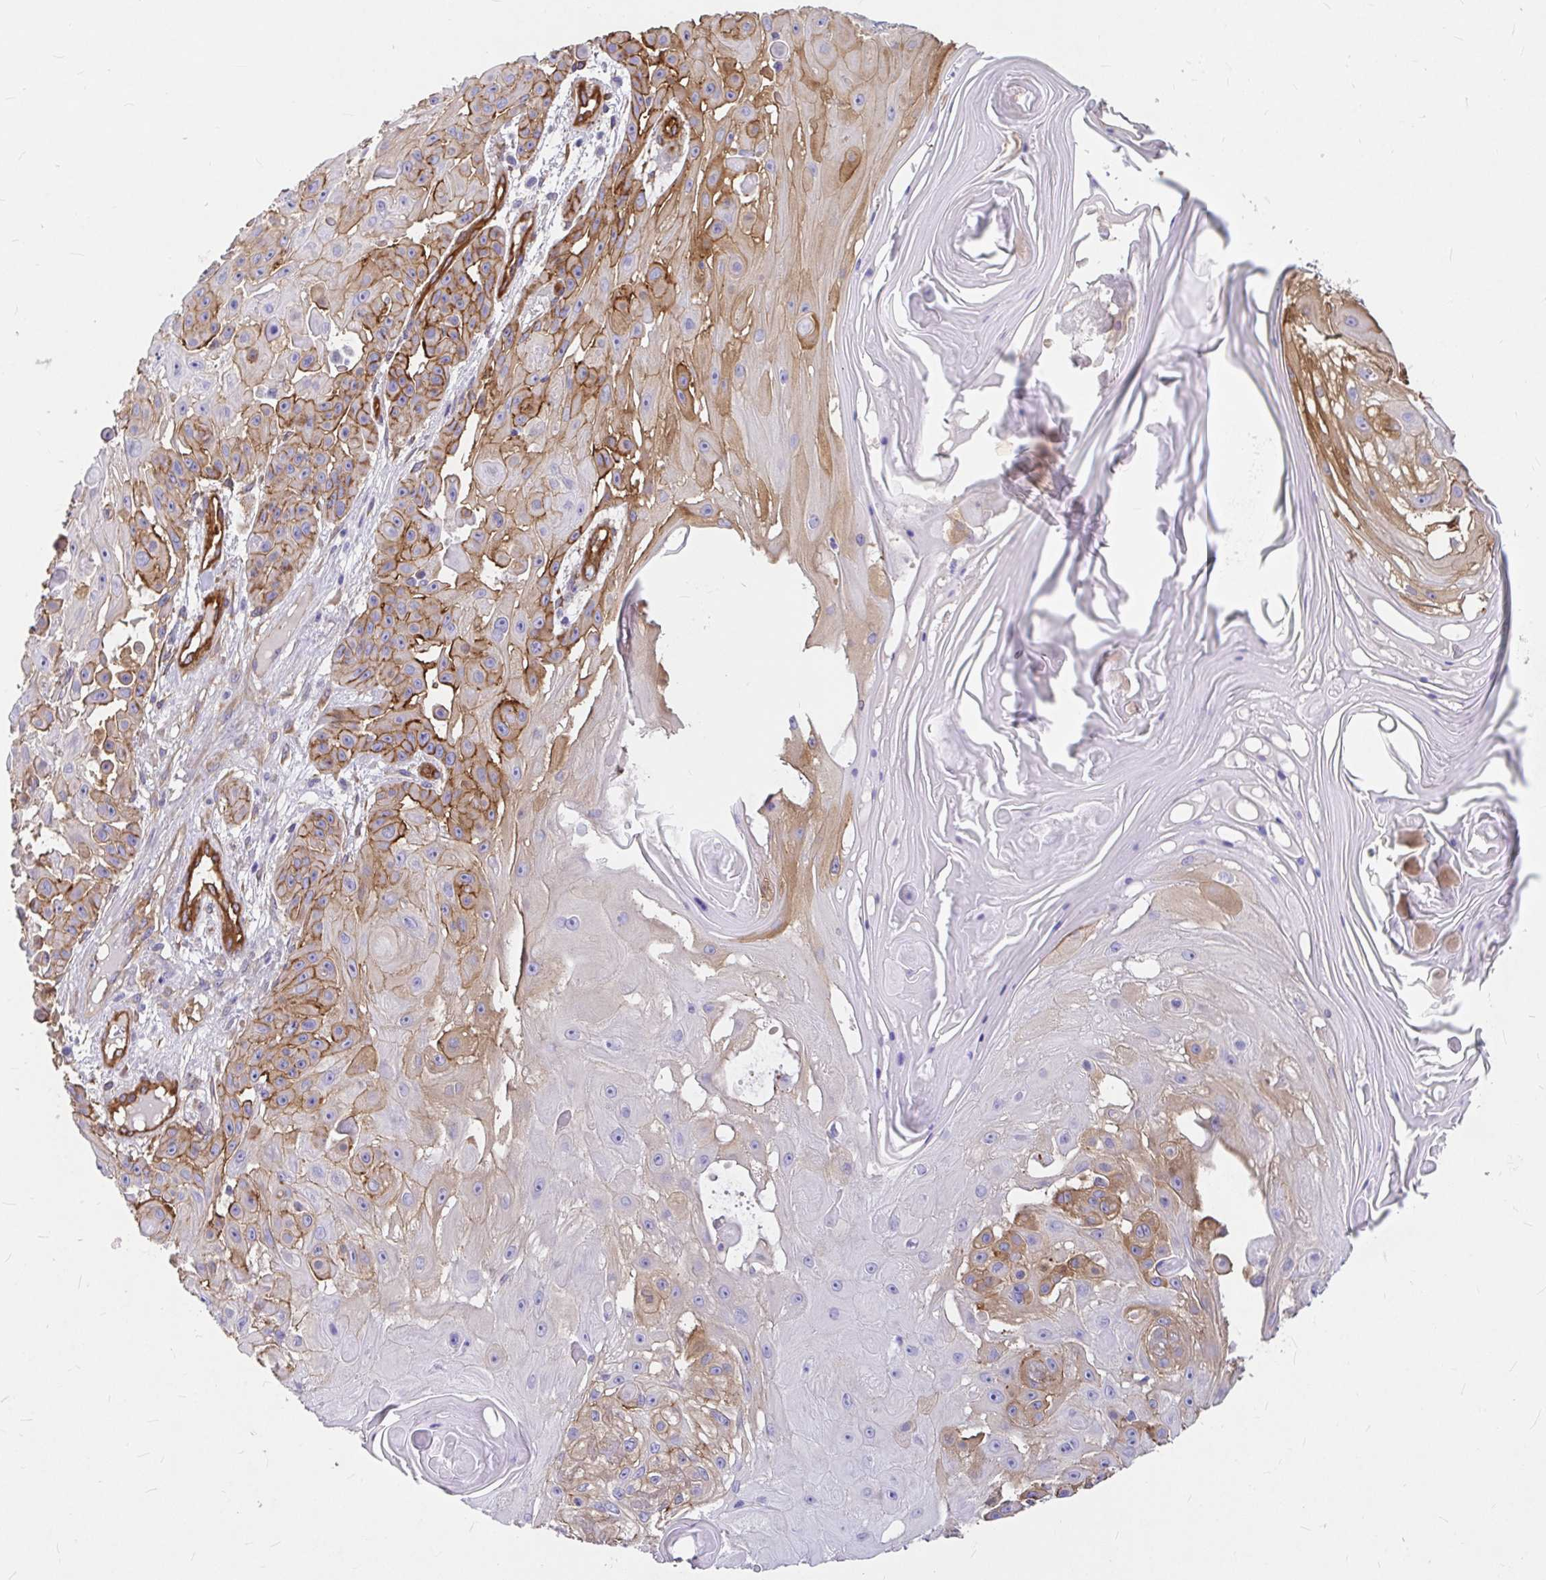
{"staining": {"intensity": "moderate", "quantity": ">75%", "location": "cytoplasmic/membranous"}, "tissue": "skin cancer", "cell_type": "Tumor cells", "image_type": "cancer", "snomed": [{"axis": "morphology", "description": "Squamous cell carcinoma, NOS"}, {"axis": "topography", "description": "Skin"}], "caption": "Immunohistochemistry (IHC) (DAB (3,3'-diaminobenzidine)) staining of human skin squamous cell carcinoma displays moderate cytoplasmic/membranous protein expression in about >75% of tumor cells.", "gene": "MYO1B", "patient": {"sex": "male", "age": 91}}